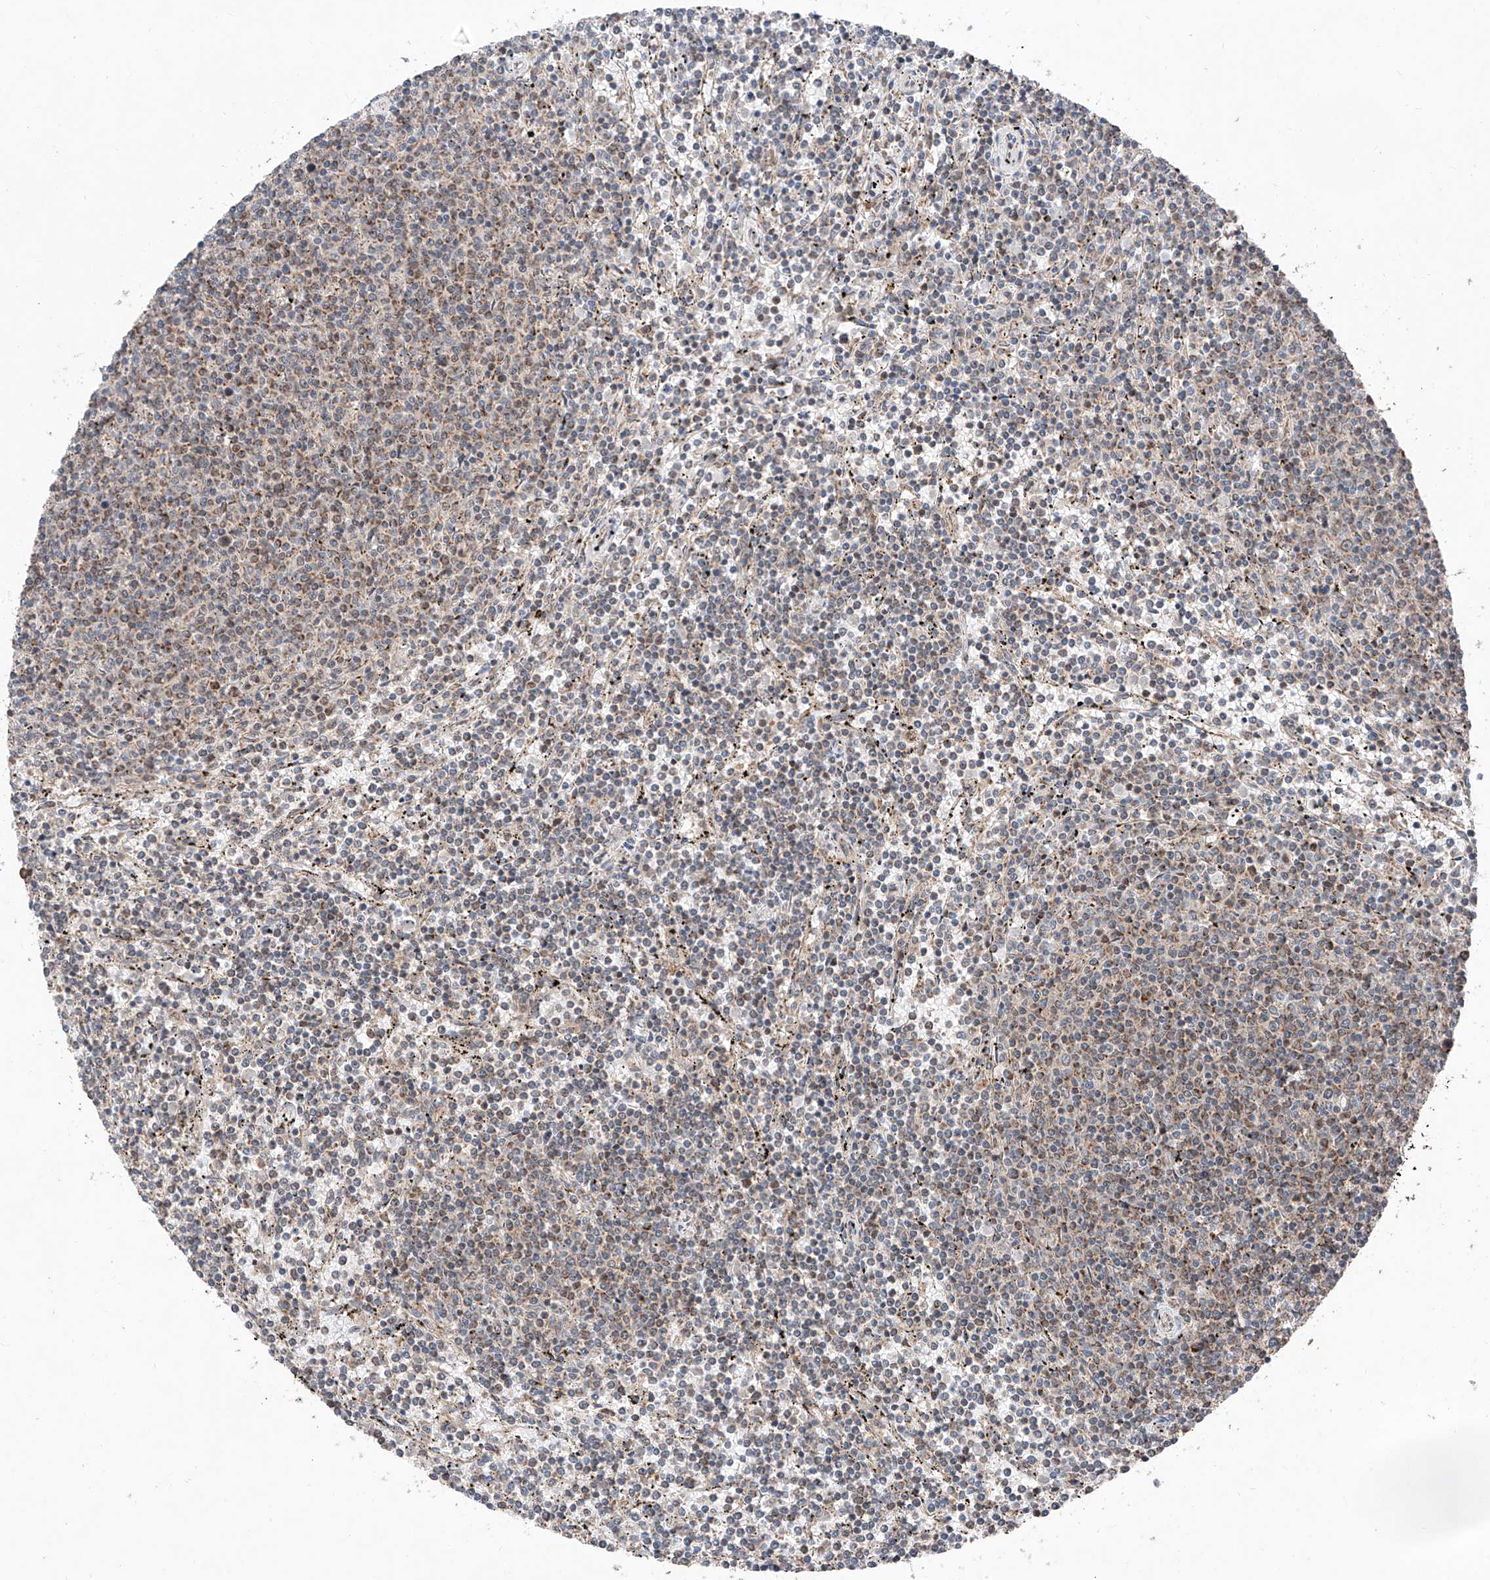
{"staining": {"intensity": "moderate", "quantity": "<25%", "location": "cytoplasmic/membranous"}, "tissue": "lymphoma", "cell_type": "Tumor cells", "image_type": "cancer", "snomed": [{"axis": "morphology", "description": "Malignant lymphoma, non-Hodgkin's type, Low grade"}, {"axis": "topography", "description": "Spleen"}], "caption": "Brown immunohistochemical staining in human malignant lymphoma, non-Hodgkin's type (low-grade) shows moderate cytoplasmic/membranous staining in approximately <25% of tumor cells.", "gene": "ZSCAN29", "patient": {"sex": "female", "age": 50}}